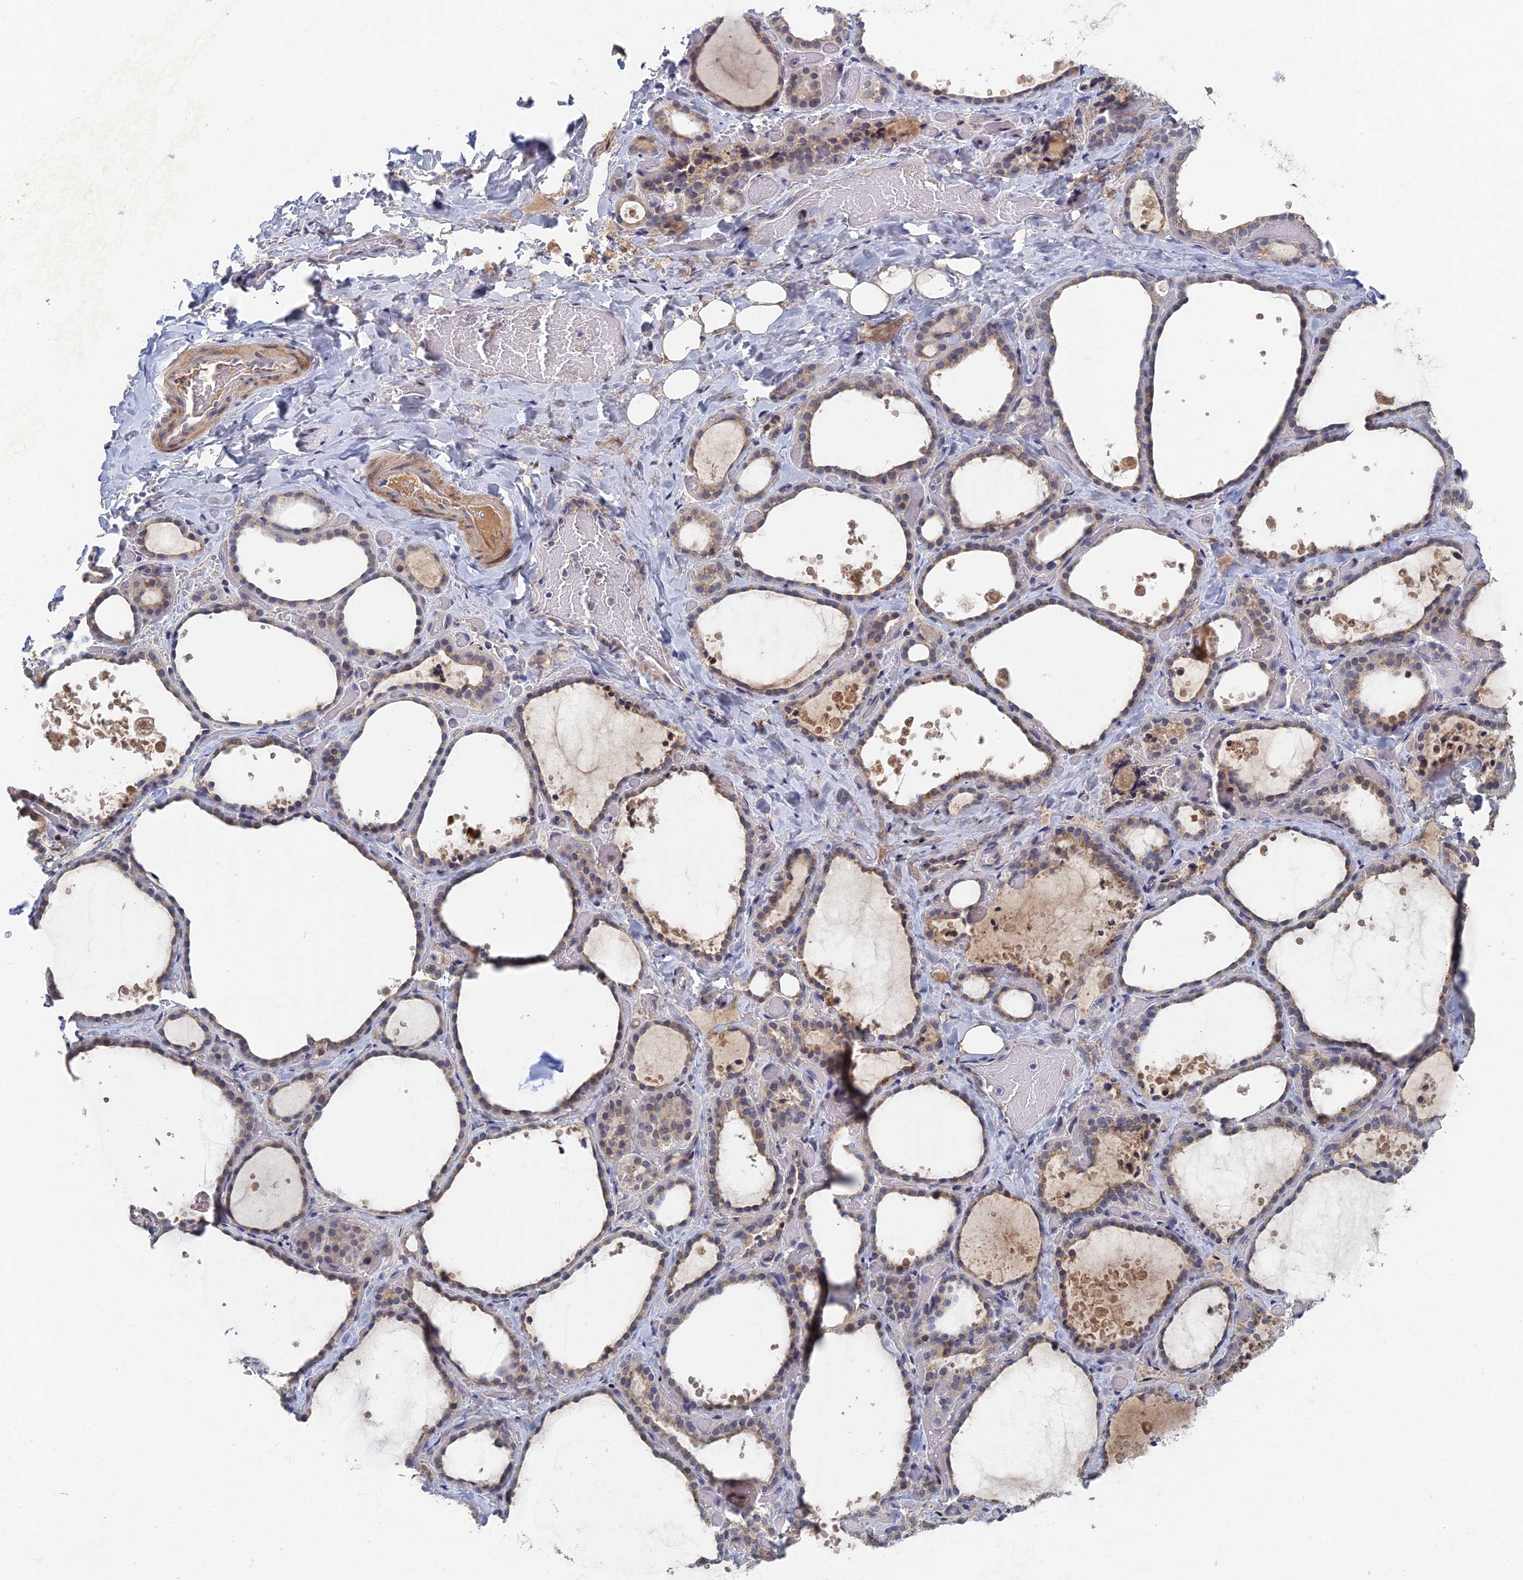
{"staining": {"intensity": "moderate", "quantity": "<25%", "location": "cytoplasmic/membranous,nuclear"}, "tissue": "thyroid gland", "cell_type": "Glandular cells", "image_type": "normal", "snomed": [{"axis": "morphology", "description": "Normal tissue, NOS"}, {"axis": "topography", "description": "Thyroid gland"}], "caption": "A brown stain shows moderate cytoplasmic/membranous,nuclear staining of a protein in glandular cells of unremarkable thyroid gland.", "gene": "GNA15", "patient": {"sex": "female", "age": 44}}